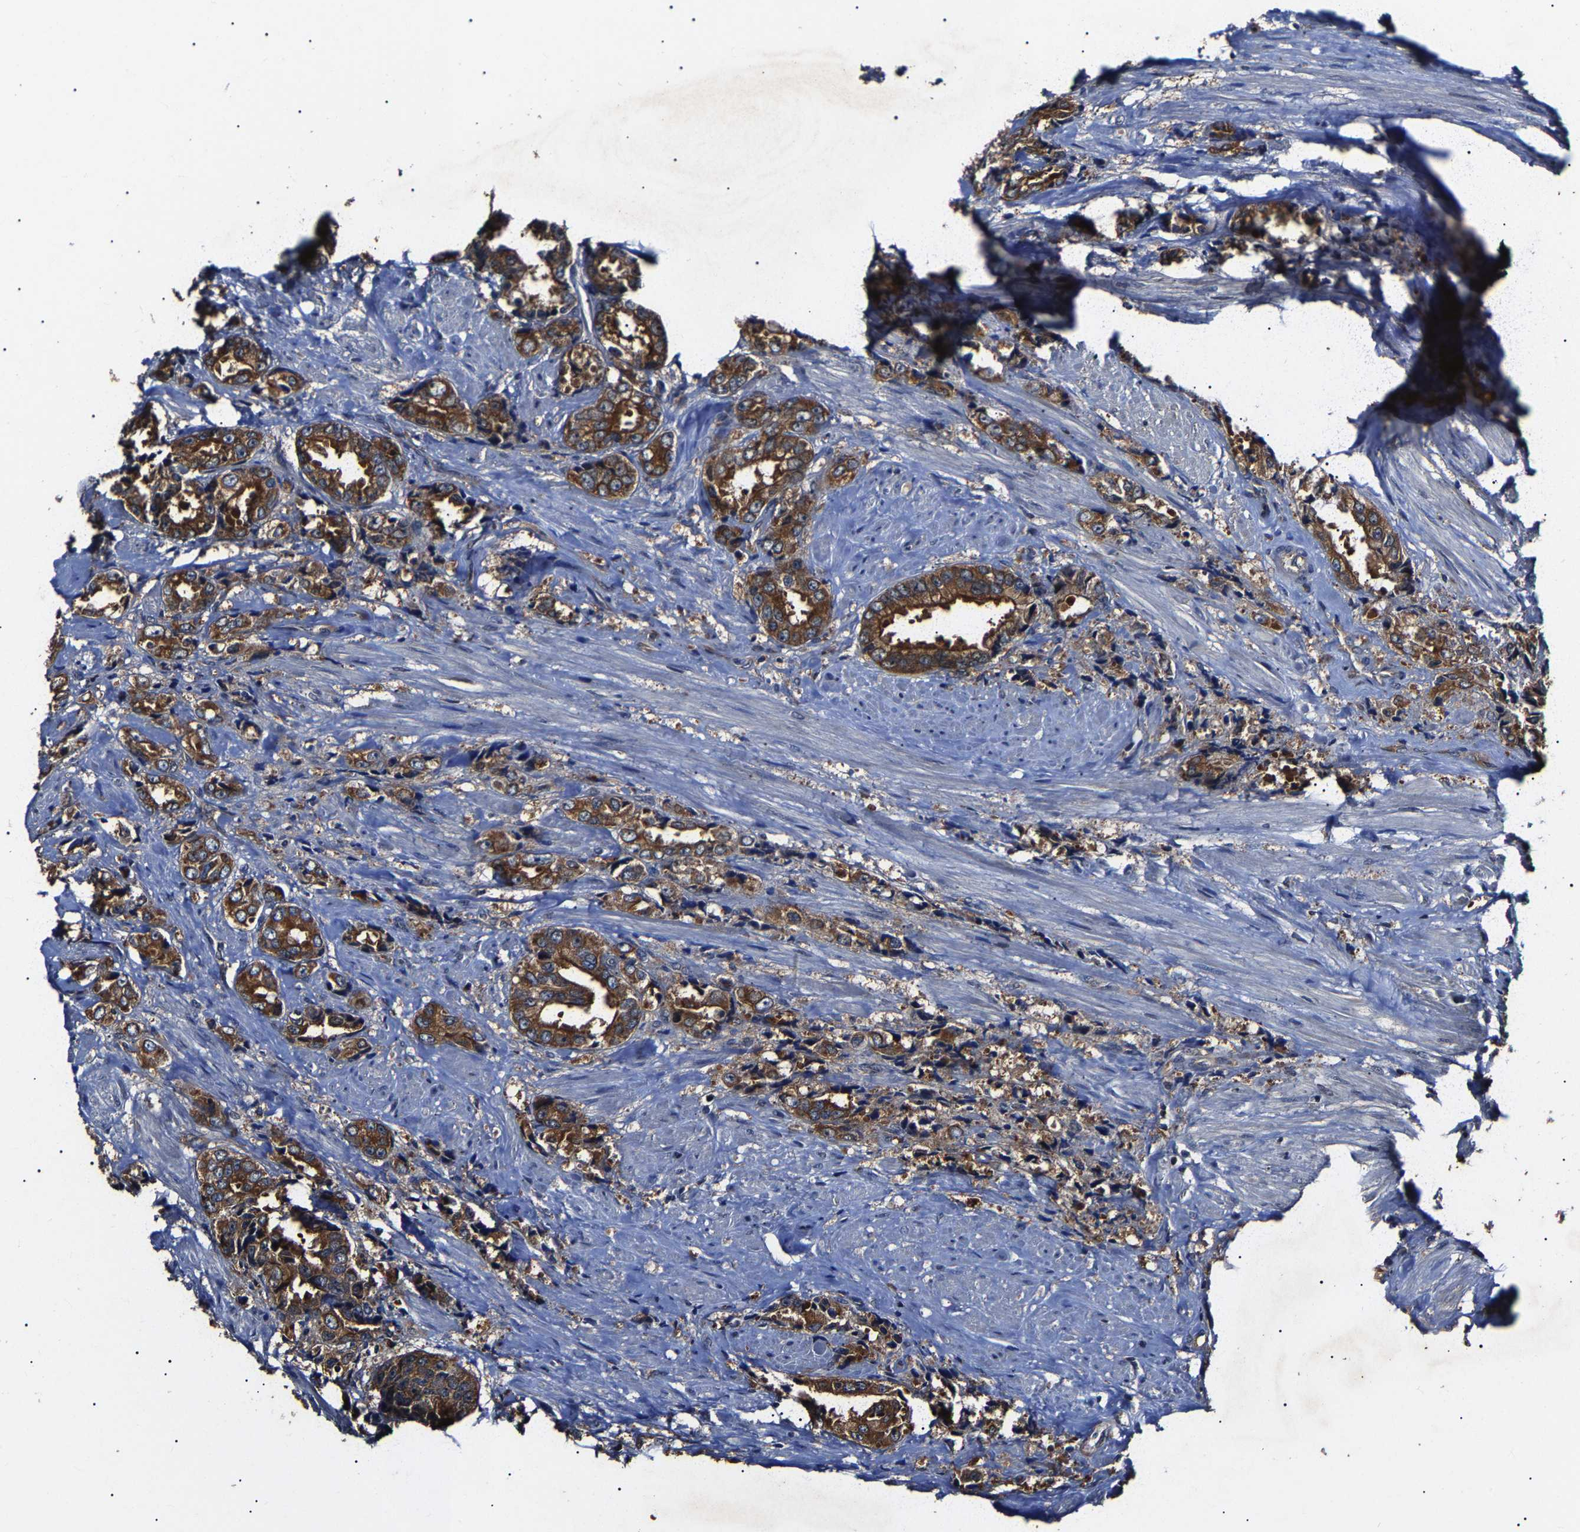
{"staining": {"intensity": "moderate", "quantity": ">75%", "location": "cytoplasmic/membranous"}, "tissue": "prostate cancer", "cell_type": "Tumor cells", "image_type": "cancer", "snomed": [{"axis": "morphology", "description": "Adenocarcinoma, High grade"}, {"axis": "topography", "description": "Prostate"}], "caption": "High-power microscopy captured an immunohistochemistry (IHC) photomicrograph of high-grade adenocarcinoma (prostate), revealing moderate cytoplasmic/membranous staining in about >75% of tumor cells. (brown staining indicates protein expression, while blue staining denotes nuclei).", "gene": "CCT8", "patient": {"sex": "male", "age": 61}}